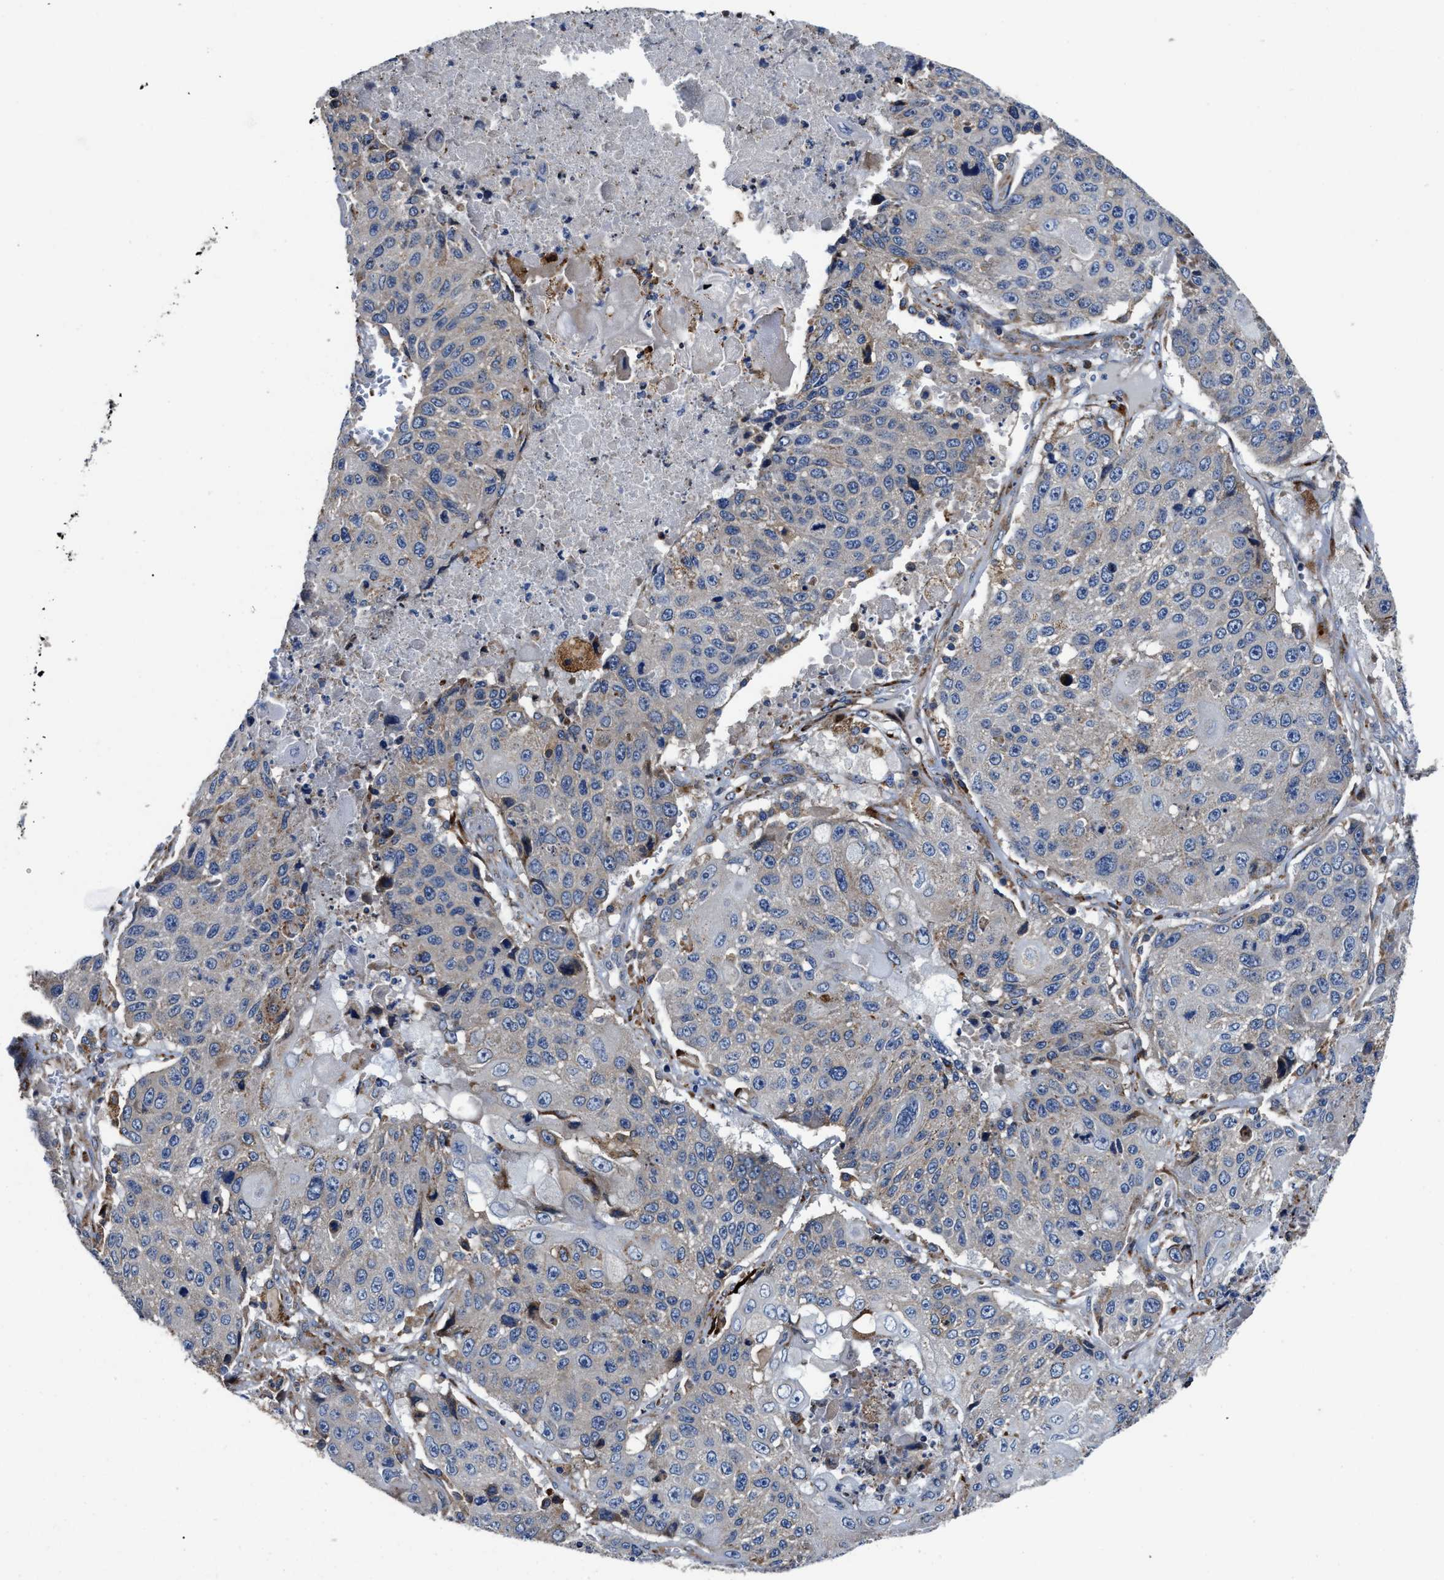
{"staining": {"intensity": "negative", "quantity": "none", "location": "none"}, "tissue": "lung cancer", "cell_type": "Tumor cells", "image_type": "cancer", "snomed": [{"axis": "morphology", "description": "Squamous cell carcinoma, NOS"}, {"axis": "topography", "description": "Lung"}], "caption": "This is an IHC photomicrograph of lung squamous cell carcinoma. There is no positivity in tumor cells.", "gene": "SLC12A2", "patient": {"sex": "male", "age": 61}}